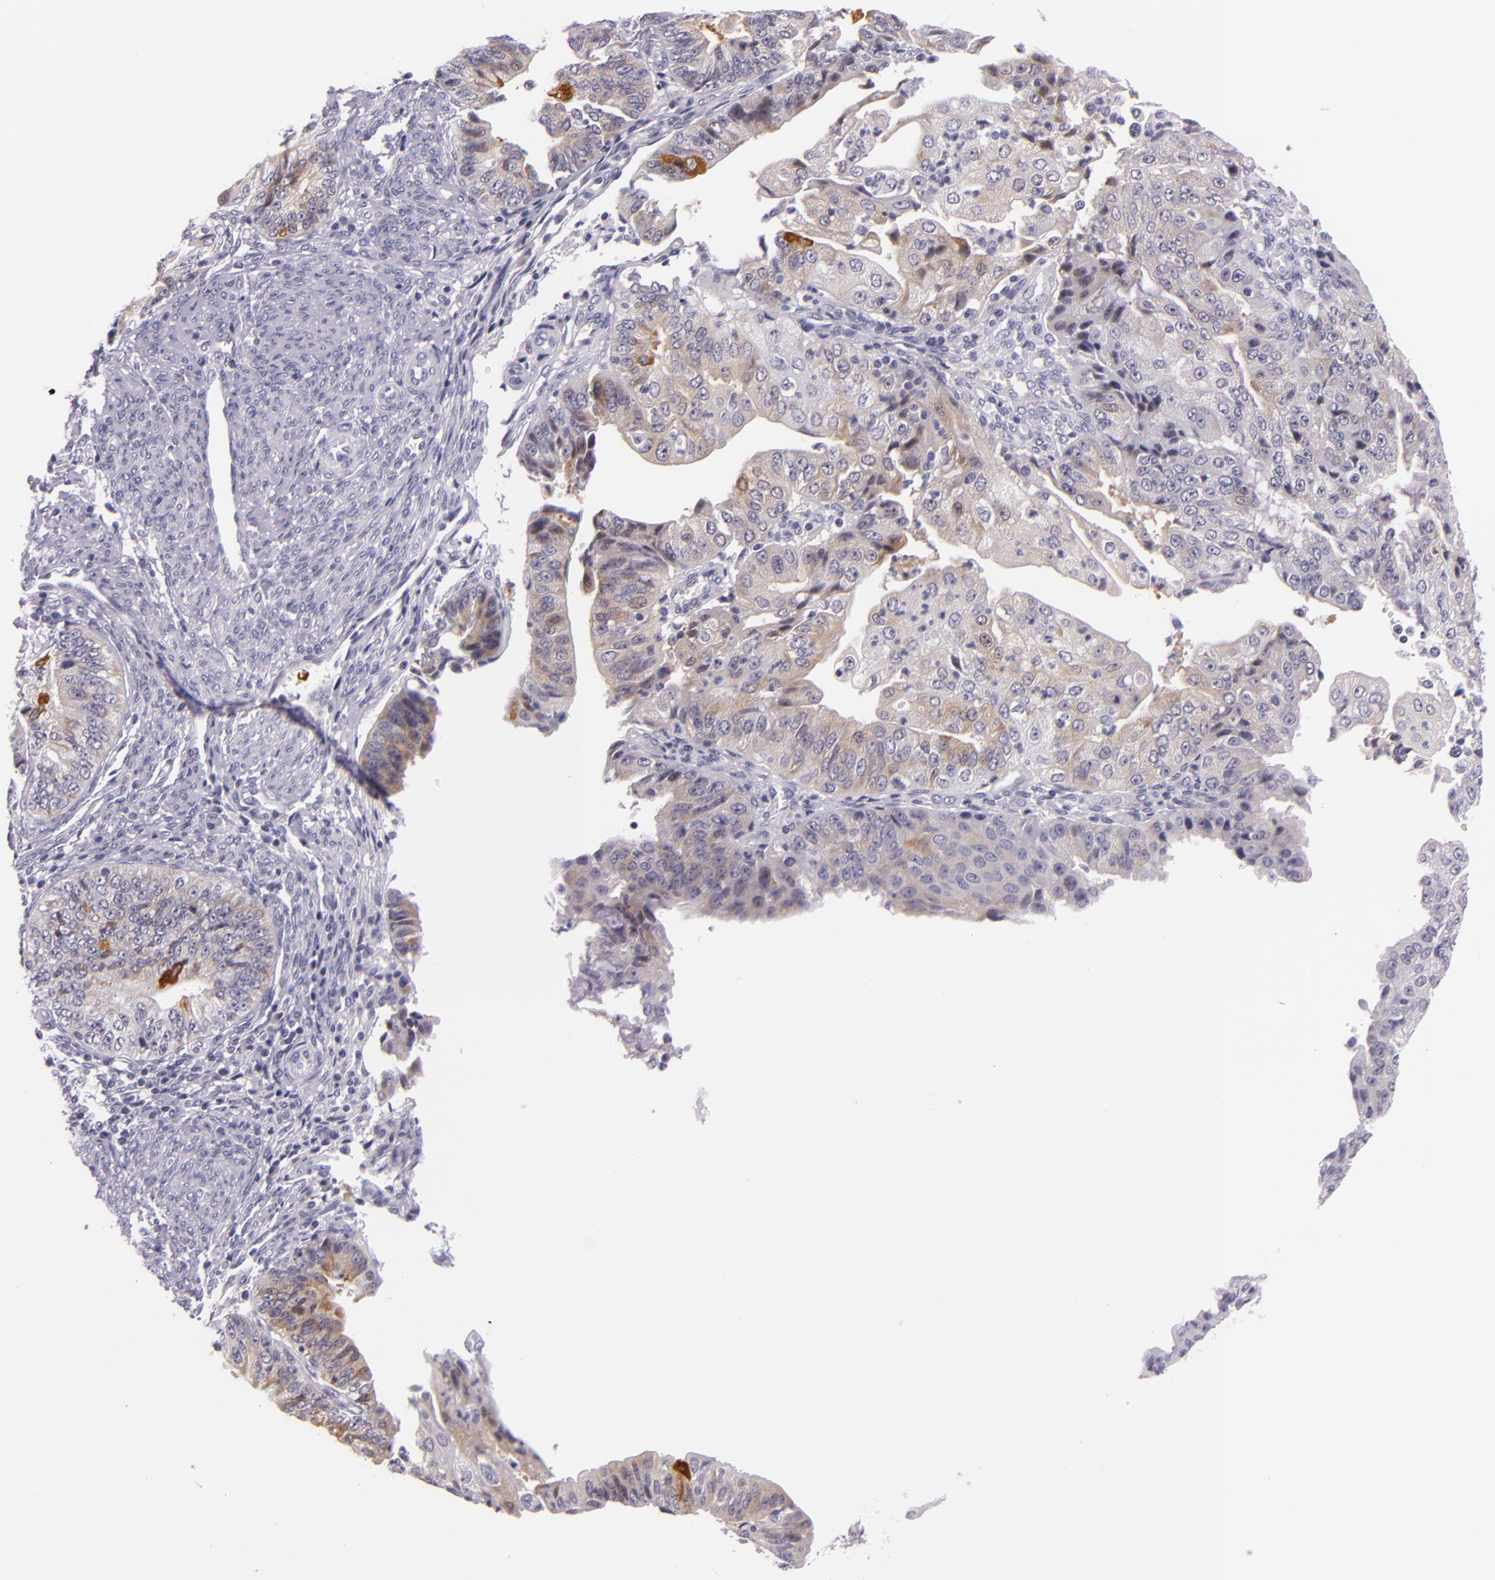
{"staining": {"intensity": "moderate", "quantity": "25%-75%", "location": "cytoplasmic/membranous"}, "tissue": "endometrial cancer", "cell_type": "Tumor cells", "image_type": "cancer", "snomed": [{"axis": "morphology", "description": "Adenocarcinoma, NOS"}, {"axis": "topography", "description": "Endometrium"}], "caption": "Adenocarcinoma (endometrial) stained with IHC shows moderate cytoplasmic/membranous positivity in about 25%-75% of tumor cells. Immunohistochemistry (ihc) stains the protein in brown and the nuclei are stained blue.", "gene": "HSP90AA1", "patient": {"sex": "female", "age": 56}}